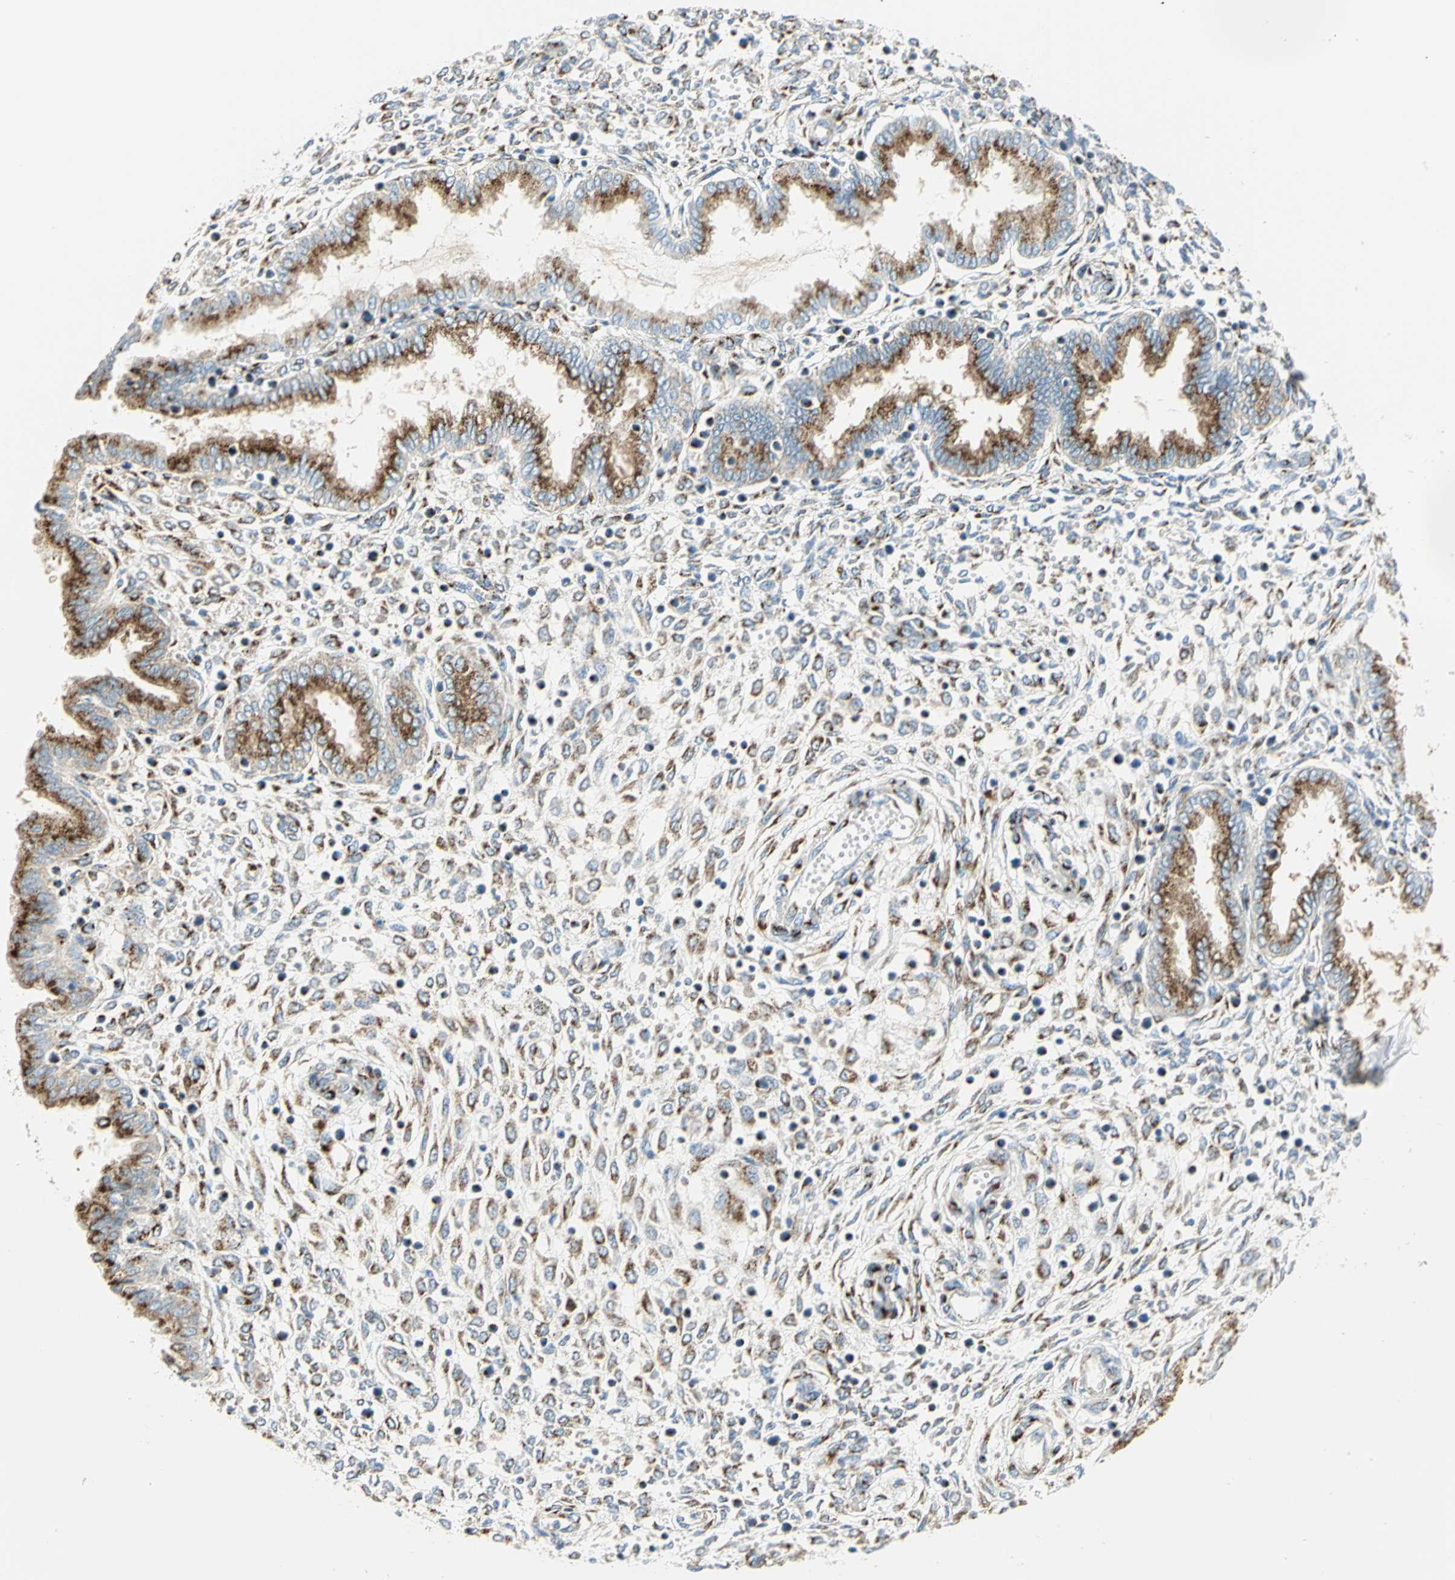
{"staining": {"intensity": "strong", "quantity": "25%-75%", "location": "cytoplasmic/membranous"}, "tissue": "endometrium", "cell_type": "Cells in endometrial stroma", "image_type": "normal", "snomed": [{"axis": "morphology", "description": "Normal tissue, NOS"}, {"axis": "topography", "description": "Endometrium"}], "caption": "Cells in endometrial stroma display high levels of strong cytoplasmic/membranous expression in approximately 25%-75% of cells in normal human endometrium.", "gene": "GPR3", "patient": {"sex": "female", "age": 33}}